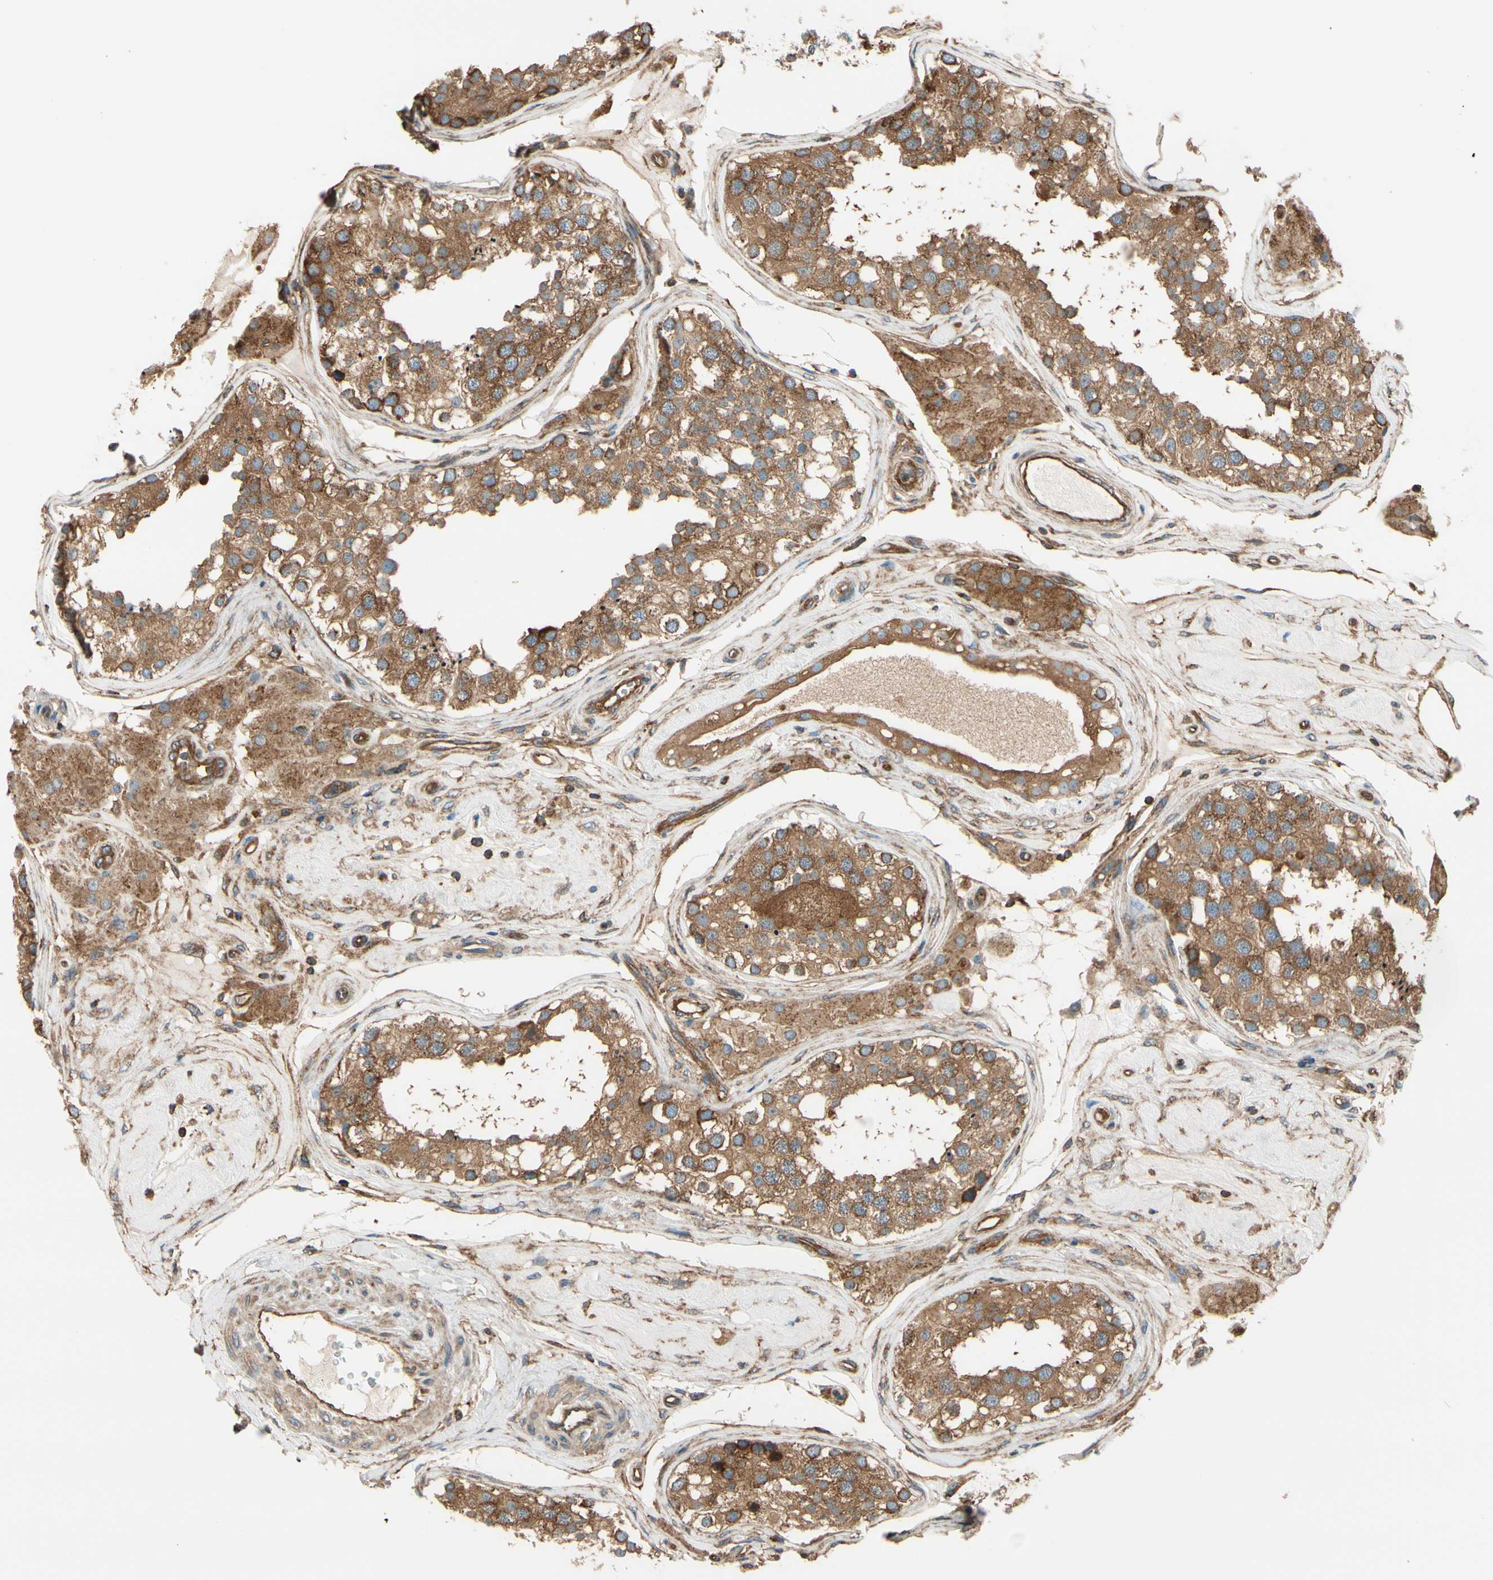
{"staining": {"intensity": "moderate", "quantity": ">75%", "location": "cytoplasmic/membranous"}, "tissue": "testis", "cell_type": "Cells in seminiferous ducts", "image_type": "normal", "snomed": [{"axis": "morphology", "description": "Normal tissue, NOS"}, {"axis": "topography", "description": "Testis"}], "caption": "Immunohistochemical staining of normal human testis demonstrates >75% levels of moderate cytoplasmic/membranous protein staining in approximately >75% of cells in seminiferous ducts.", "gene": "EPS15", "patient": {"sex": "male", "age": 68}}